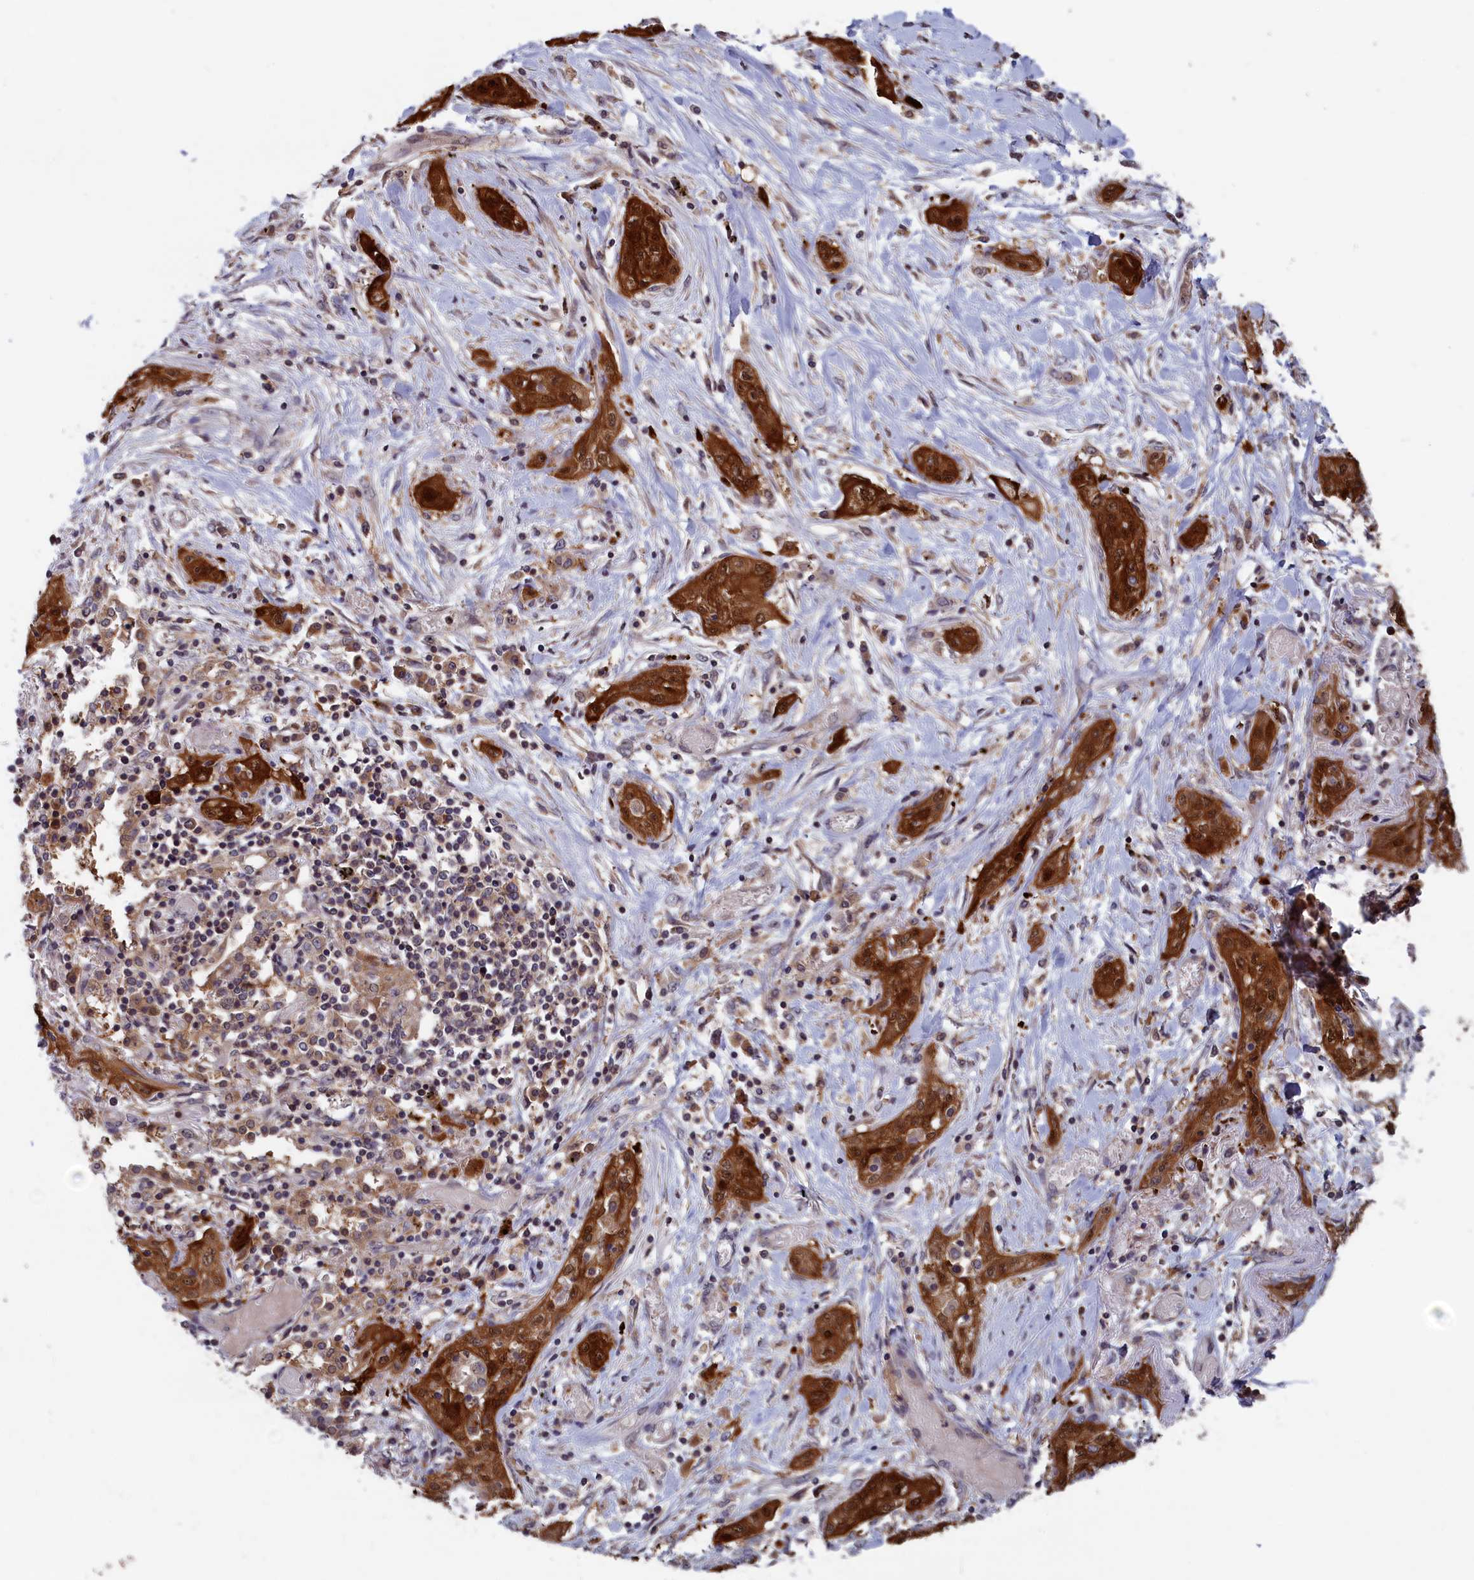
{"staining": {"intensity": "strong", "quantity": ">75%", "location": "cytoplasmic/membranous,nuclear"}, "tissue": "lung cancer", "cell_type": "Tumor cells", "image_type": "cancer", "snomed": [{"axis": "morphology", "description": "Squamous cell carcinoma, NOS"}, {"axis": "topography", "description": "Lung"}], "caption": "High-power microscopy captured an immunohistochemistry (IHC) micrograph of squamous cell carcinoma (lung), revealing strong cytoplasmic/membranous and nuclear staining in approximately >75% of tumor cells.", "gene": "CACTIN", "patient": {"sex": "female", "age": 47}}